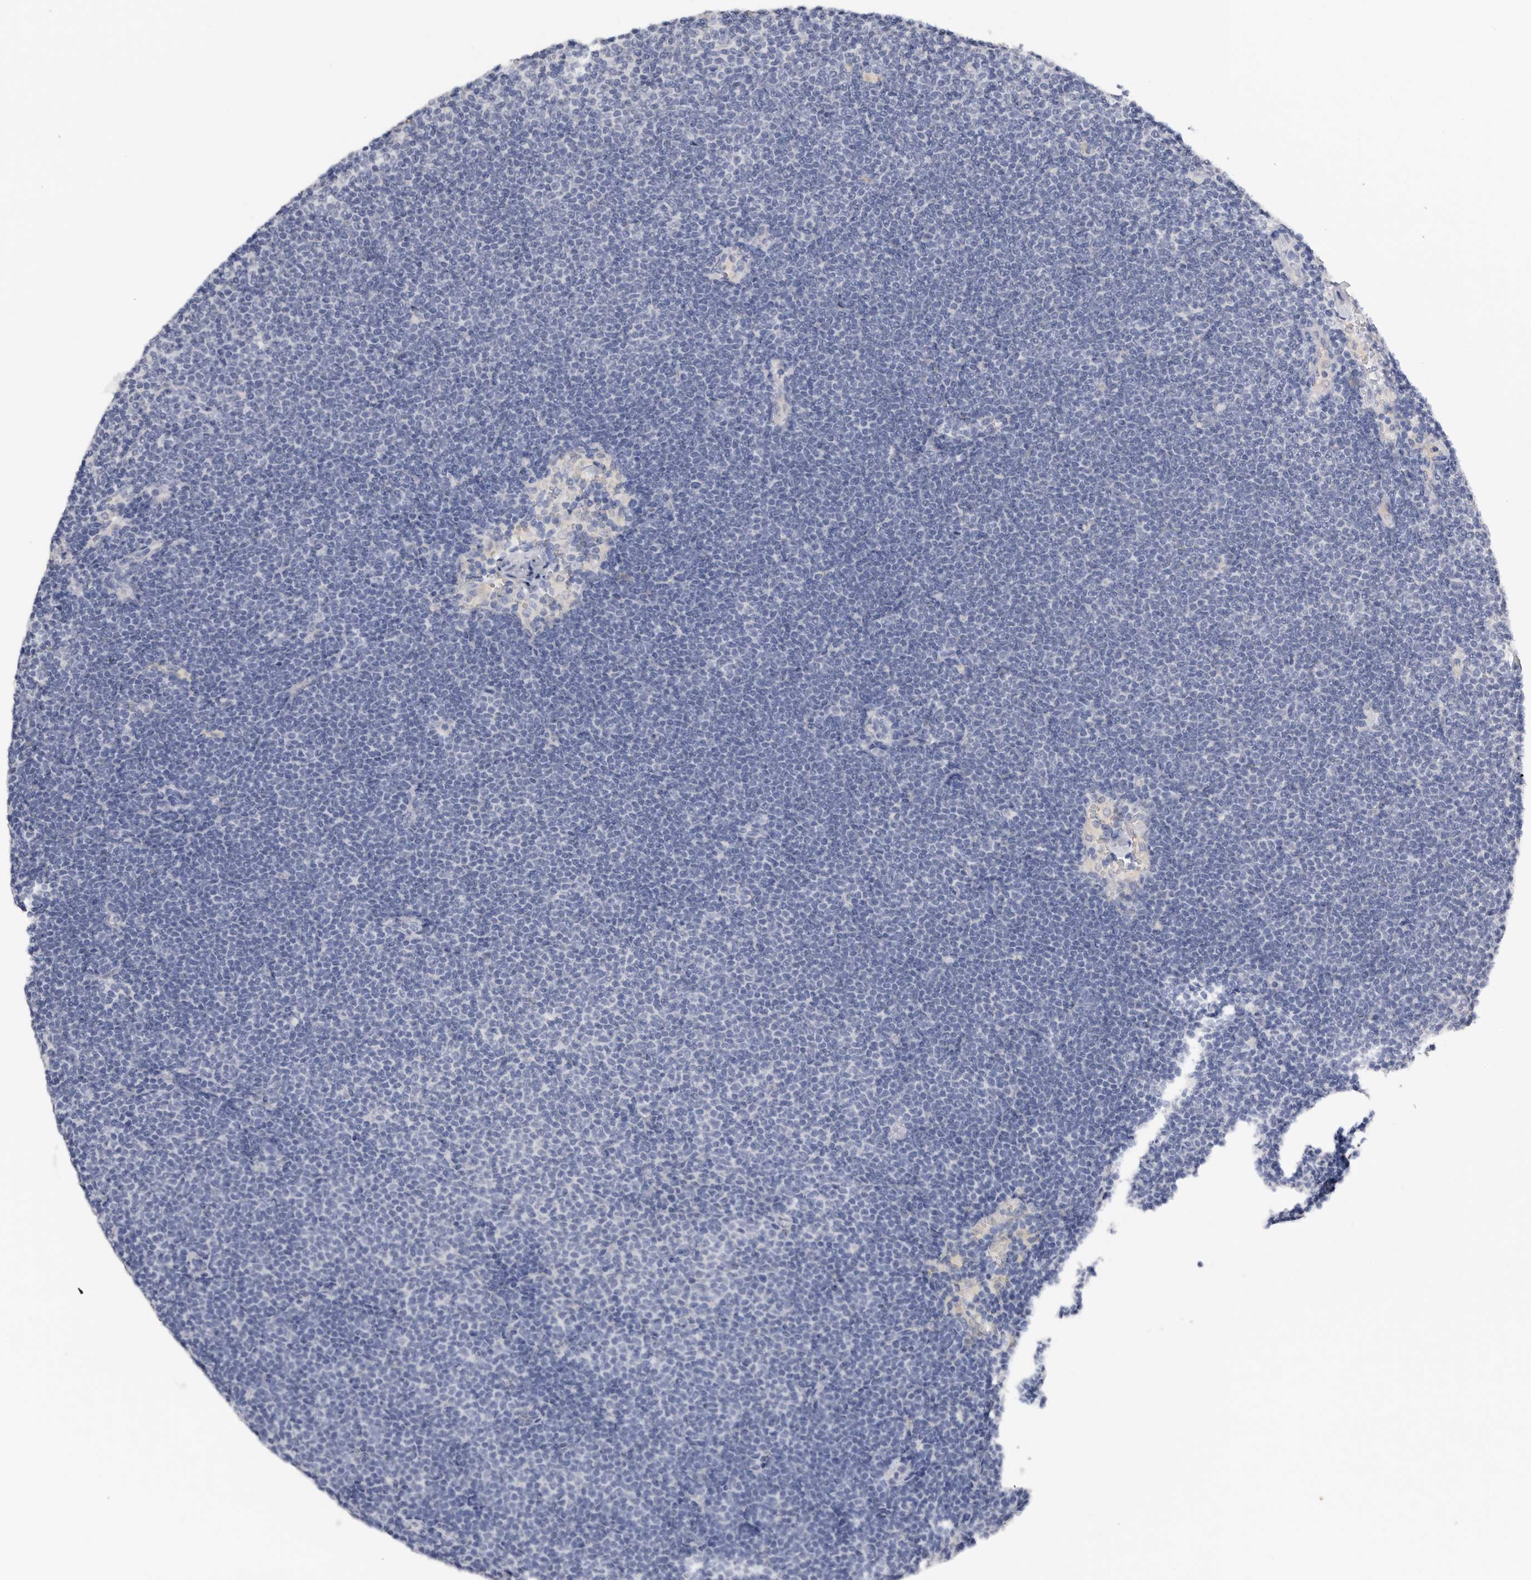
{"staining": {"intensity": "negative", "quantity": "none", "location": "none"}, "tissue": "lymphoma", "cell_type": "Tumor cells", "image_type": "cancer", "snomed": [{"axis": "morphology", "description": "Malignant lymphoma, non-Hodgkin's type, Low grade"}, {"axis": "topography", "description": "Lymph node"}], "caption": "High power microscopy photomicrograph of an immunohistochemistry histopathology image of lymphoma, revealing no significant expression in tumor cells.", "gene": "FABP6", "patient": {"sex": "female", "age": 53}}